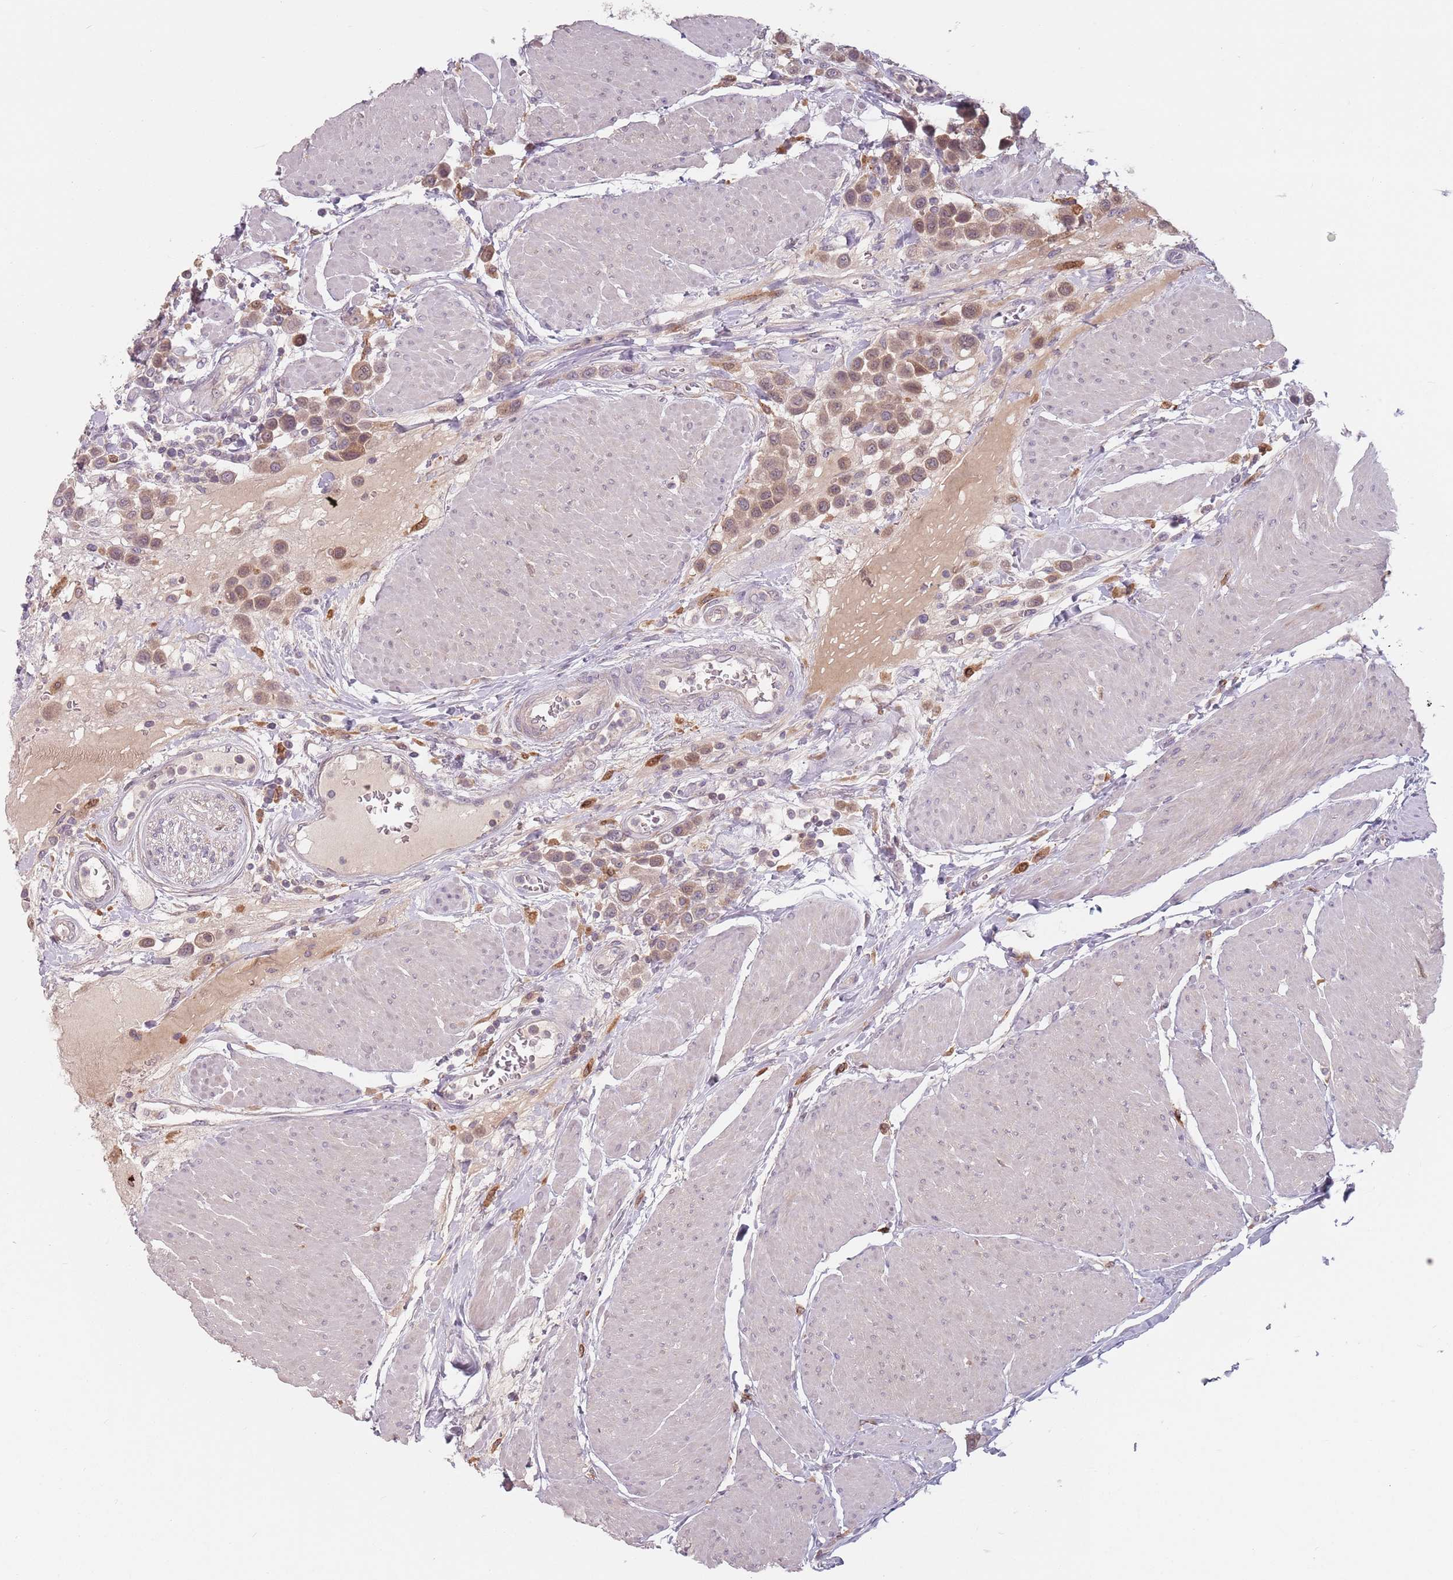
{"staining": {"intensity": "moderate", "quantity": ">75%", "location": "cytoplasmic/membranous,nuclear"}, "tissue": "urothelial cancer", "cell_type": "Tumor cells", "image_type": "cancer", "snomed": [{"axis": "morphology", "description": "Urothelial carcinoma, High grade"}, {"axis": "topography", "description": "Urinary bladder"}], "caption": "Protein positivity by immunohistochemistry demonstrates moderate cytoplasmic/membranous and nuclear positivity in about >75% of tumor cells in urothelial cancer. The staining is performed using DAB brown chromogen to label protein expression. The nuclei are counter-stained blue using hematoxylin.", "gene": "NAXE", "patient": {"sex": "male", "age": 50}}